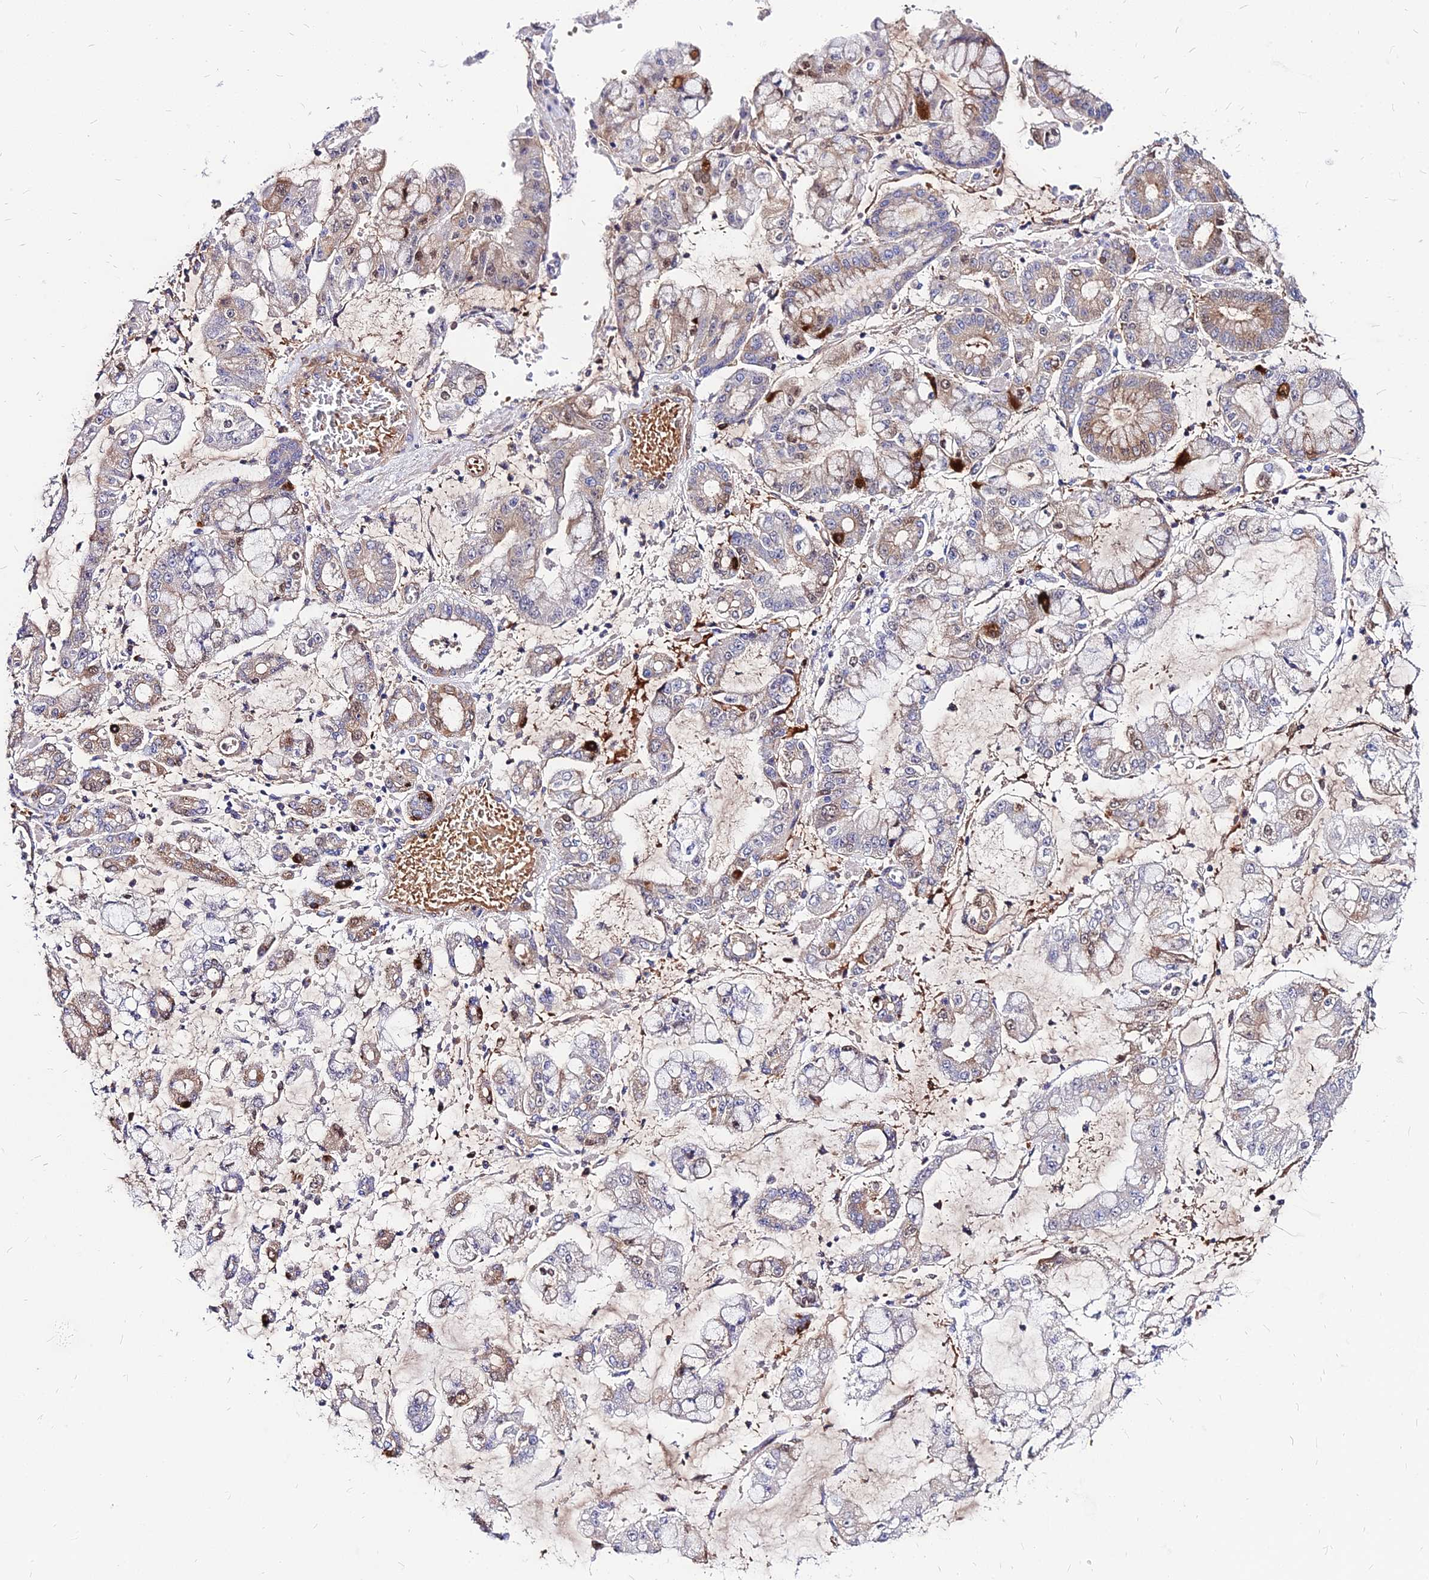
{"staining": {"intensity": "weak", "quantity": "<25%", "location": "cytoplasmic/membranous"}, "tissue": "stomach cancer", "cell_type": "Tumor cells", "image_type": "cancer", "snomed": [{"axis": "morphology", "description": "Adenocarcinoma, NOS"}, {"axis": "topography", "description": "Stomach"}], "caption": "High power microscopy micrograph of an IHC histopathology image of stomach adenocarcinoma, revealing no significant staining in tumor cells.", "gene": "ACSM6", "patient": {"sex": "male", "age": 76}}